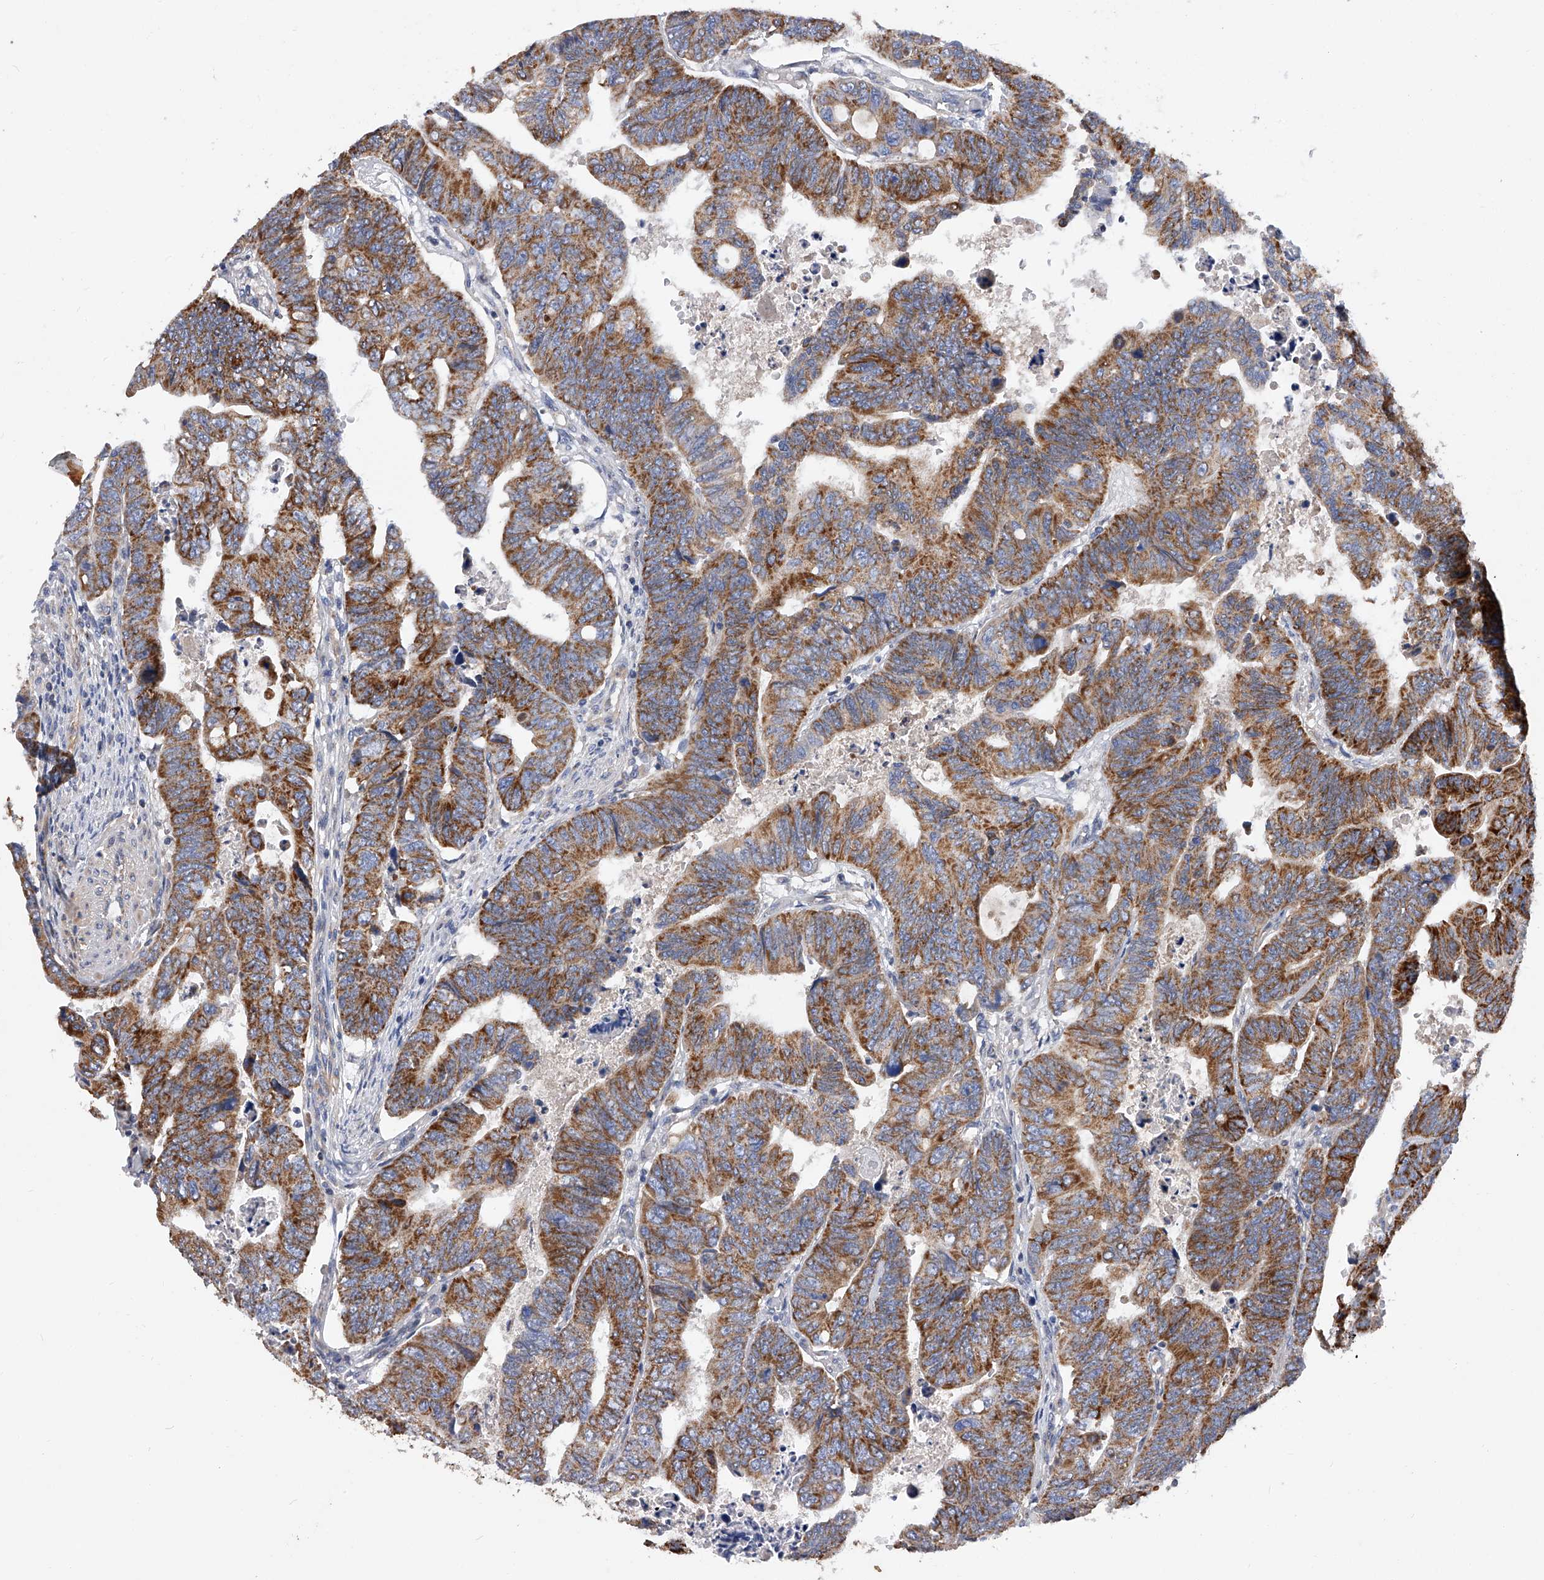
{"staining": {"intensity": "strong", "quantity": ">75%", "location": "cytoplasmic/membranous"}, "tissue": "colorectal cancer", "cell_type": "Tumor cells", "image_type": "cancer", "snomed": [{"axis": "morphology", "description": "Normal tissue, NOS"}, {"axis": "morphology", "description": "Adenocarcinoma, NOS"}, {"axis": "topography", "description": "Rectum"}], "caption": "A brown stain labels strong cytoplasmic/membranous positivity of a protein in colorectal cancer tumor cells. The staining is performed using DAB (3,3'-diaminobenzidine) brown chromogen to label protein expression. The nuclei are counter-stained blue using hematoxylin.", "gene": "PDSS2", "patient": {"sex": "female", "age": 65}}